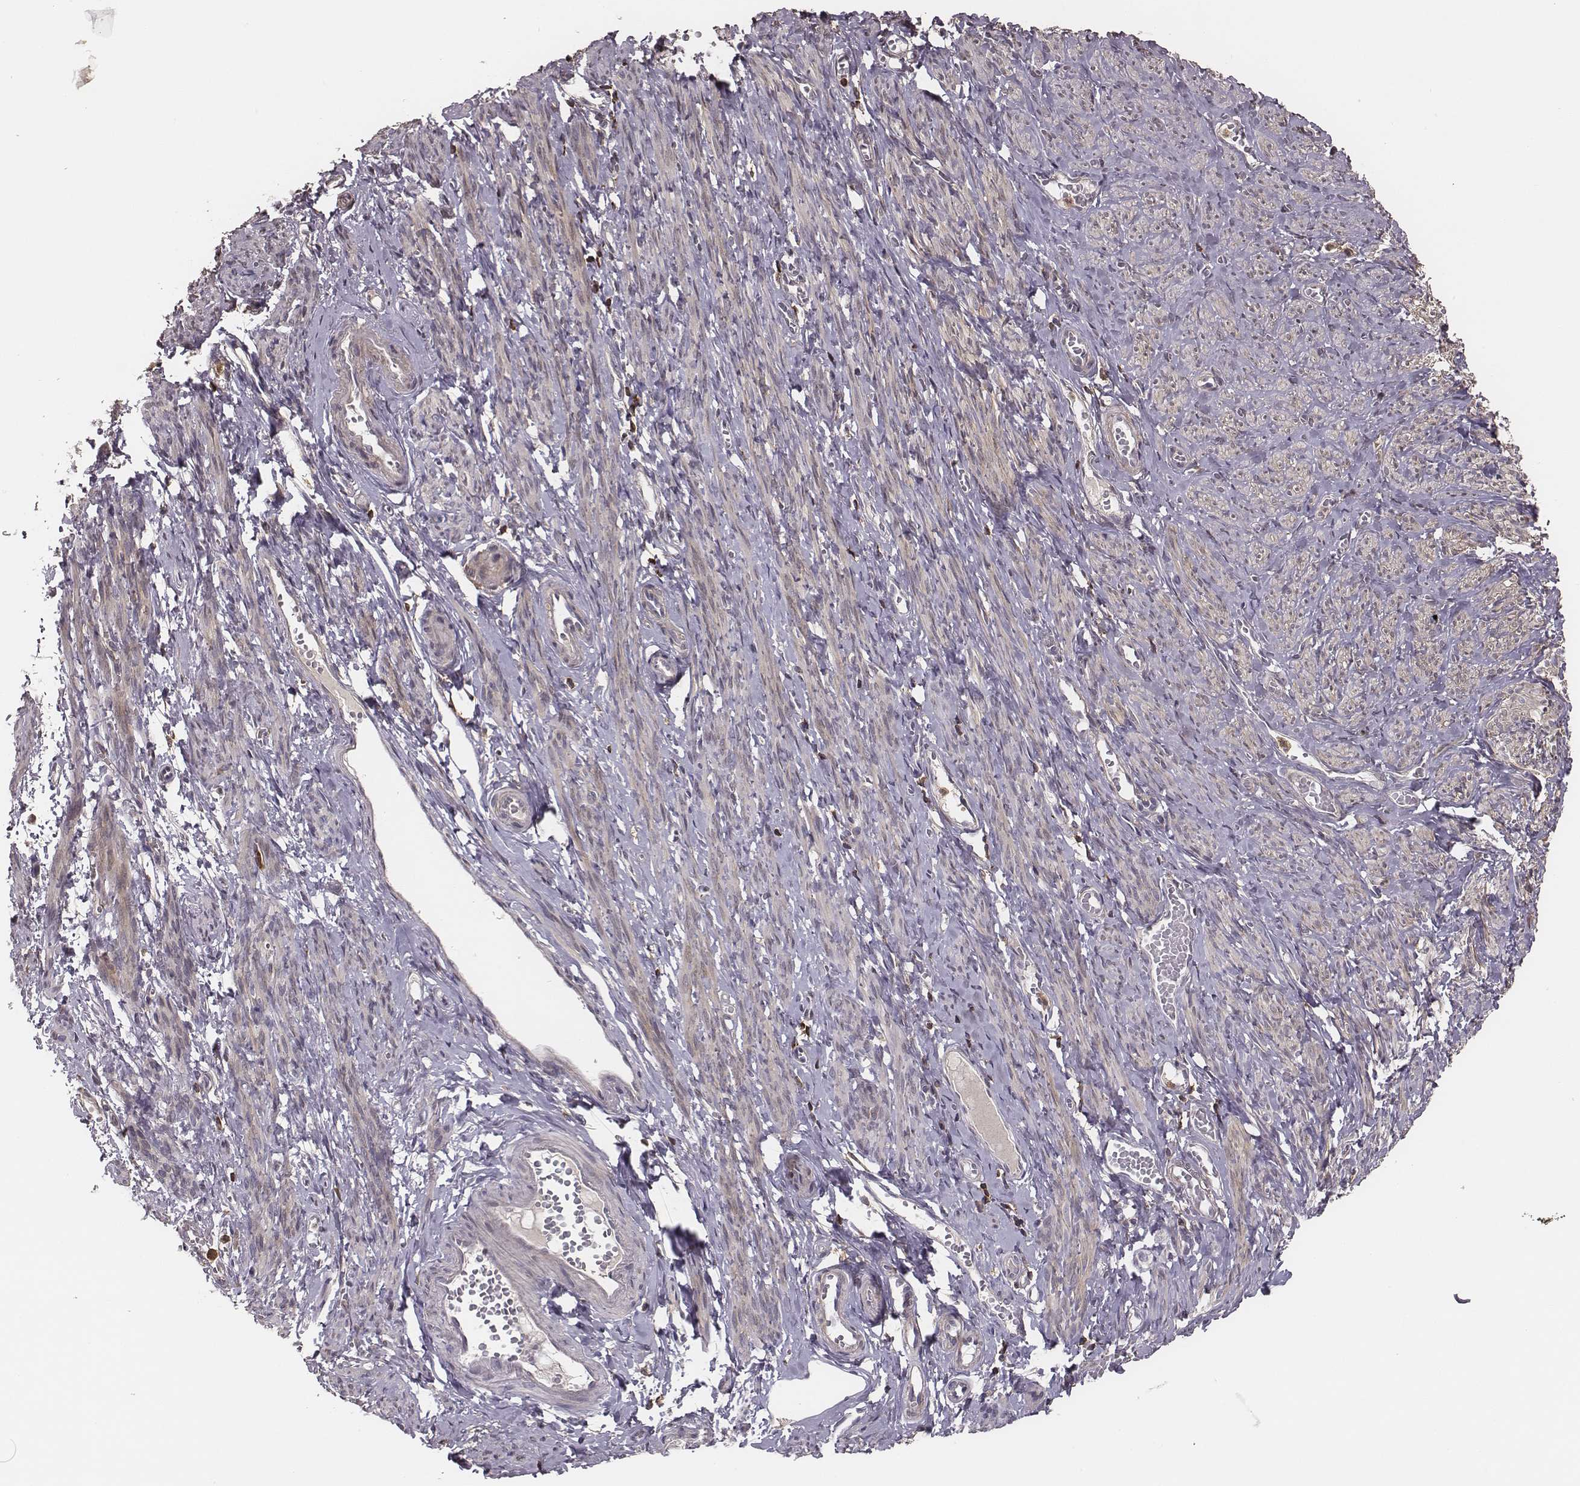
{"staining": {"intensity": "moderate", "quantity": ">75%", "location": "cytoplasmic/membranous"}, "tissue": "smooth muscle", "cell_type": "Smooth muscle cells", "image_type": "normal", "snomed": [{"axis": "morphology", "description": "Normal tissue, NOS"}, {"axis": "topography", "description": "Smooth muscle"}], "caption": "Moderate cytoplasmic/membranous expression is seen in approximately >75% of smooth muscle cells in benign smooth muscle.", "gene": "PILRA", "patient": {"sex": "female", "age": 65}}